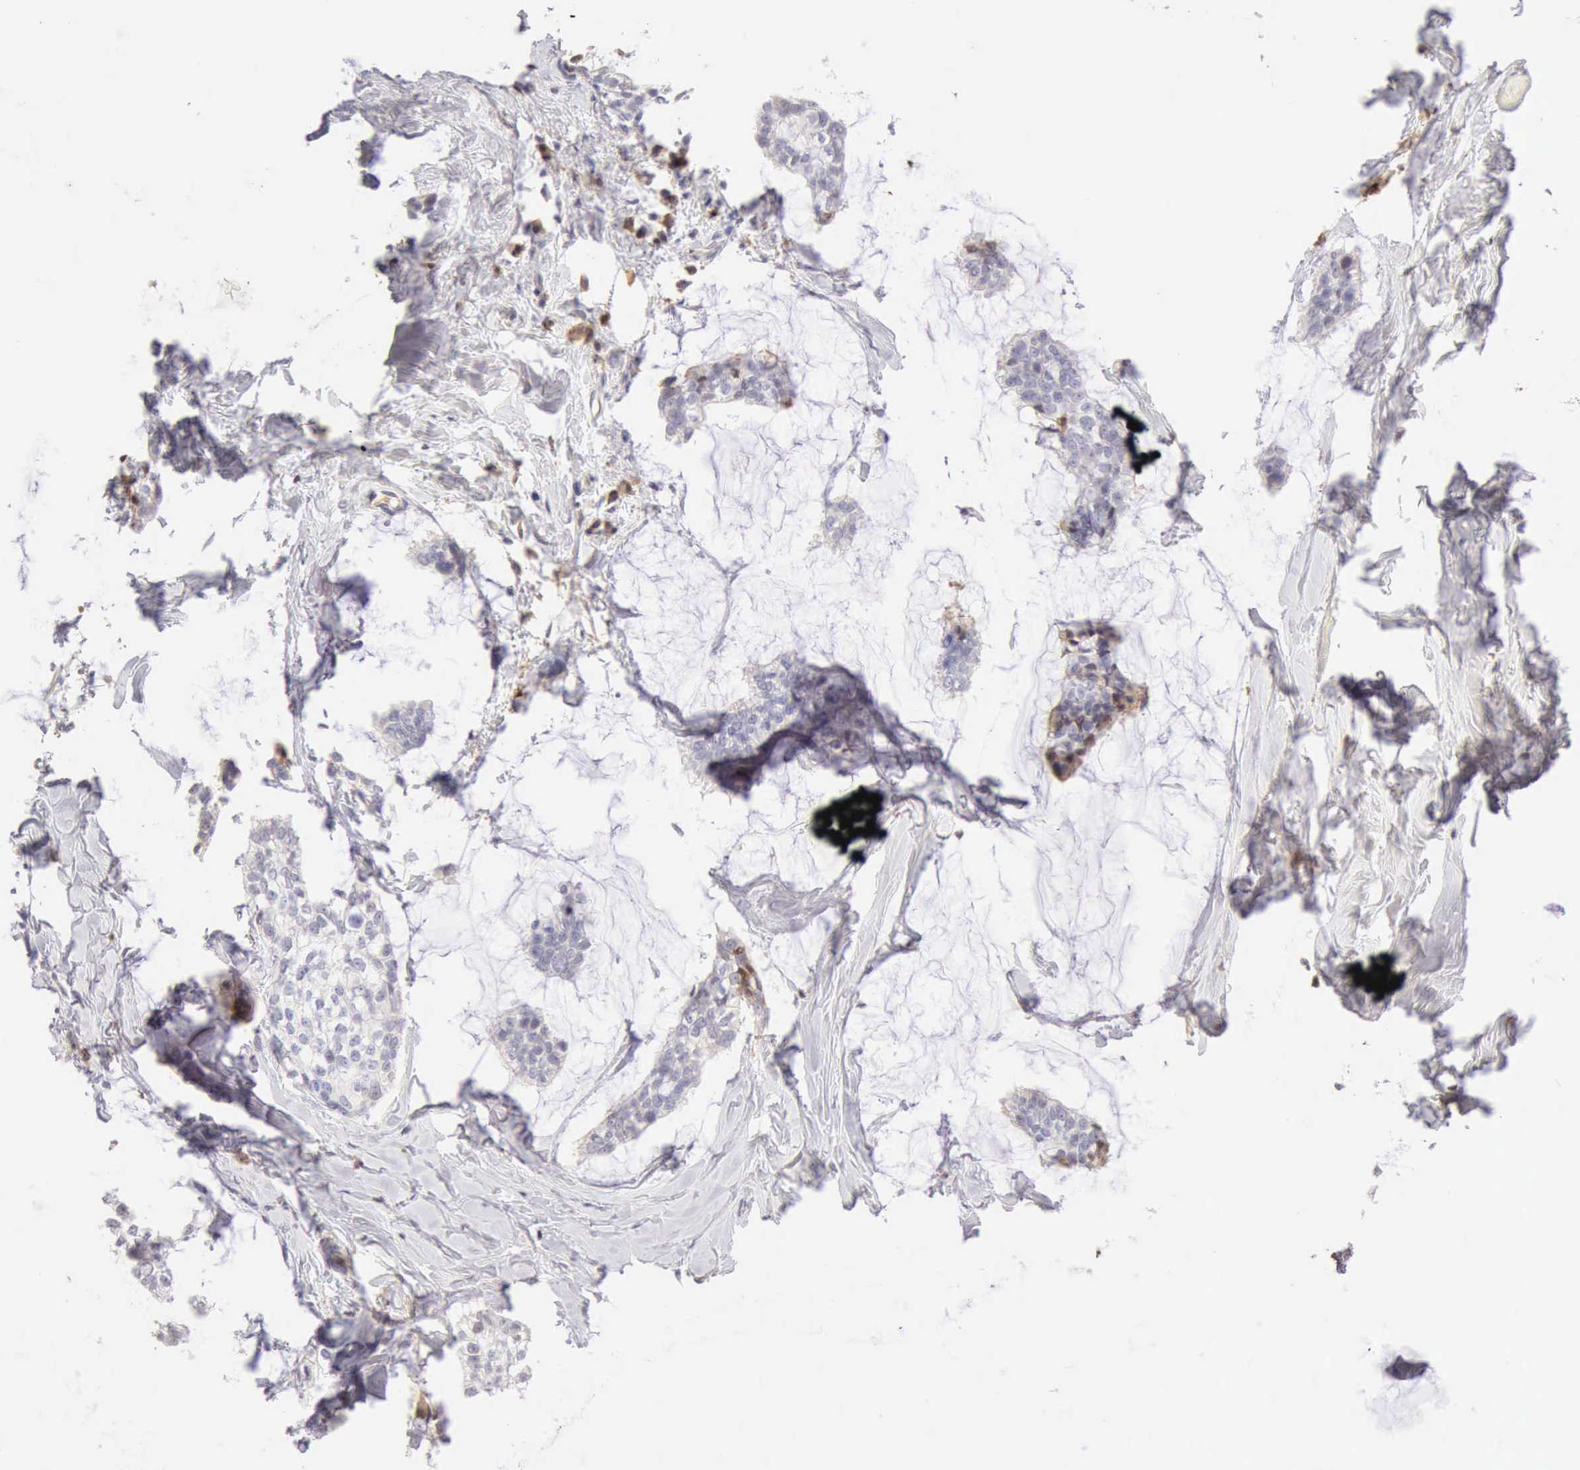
{"staining": {"intensity": "weak", "quantity": "<25%", "location": "cytoplasmic/membranous"}, "tissue": "breast cancer", "cell_type": "Tumor cells", "image_type": "cancer", "snomed": [{"axis": "morphology", "description": "Duct carcinoma"}, {"axis": "topography", "description": "Breast"}], "caption": "Protein analysis of breast intraductal carcinoma shows no significant expression in tumor cells. (DAB (3,3'-diaminobenzidine) IHC visualized using brightfield microscopy, high magnification).", "gene": "RNASE1", "patient": {"sex": "female", "age": 93}}